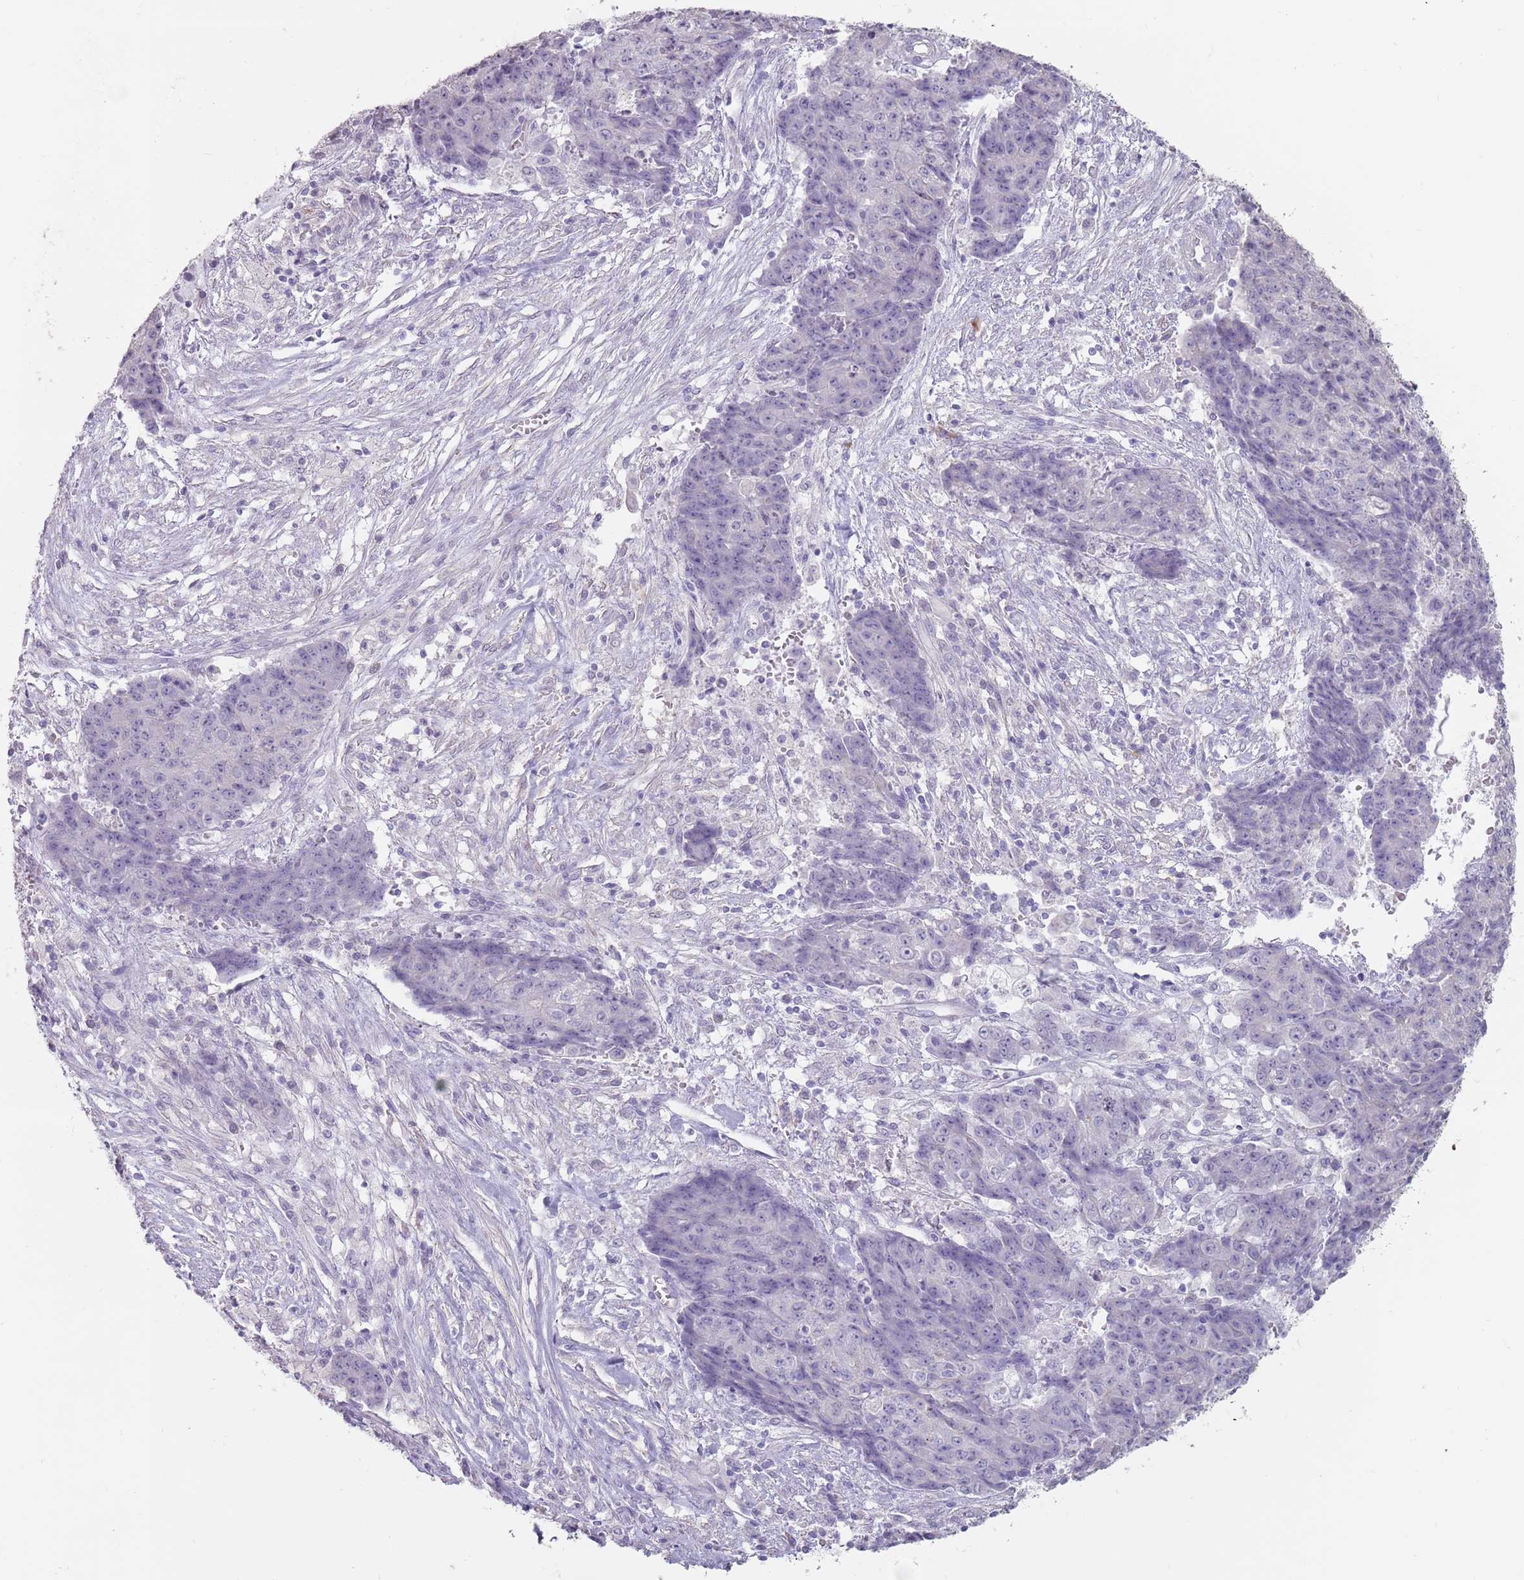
{"staining": {"intensity": "negative", "quantity": "none", "location": "none"}, "tissue": "ovarian cancer", "cell_type": "Tumor cells", "image_type": "cancer", "snomed": [{"axis": "morphology", "description": "Carcinoma, endometroid"}, {"axis": "topography", "description": "Ovary"}], "caption": "This photomicrograph is of ovarian cancer stained with immunohistochemistry (IHC) to label a protein in brown with the nuclei are counter-stained blue. There is no positivity in tumor cells.", "gene": "STYK1", "patient": {"sex": "female", "age": 42}}